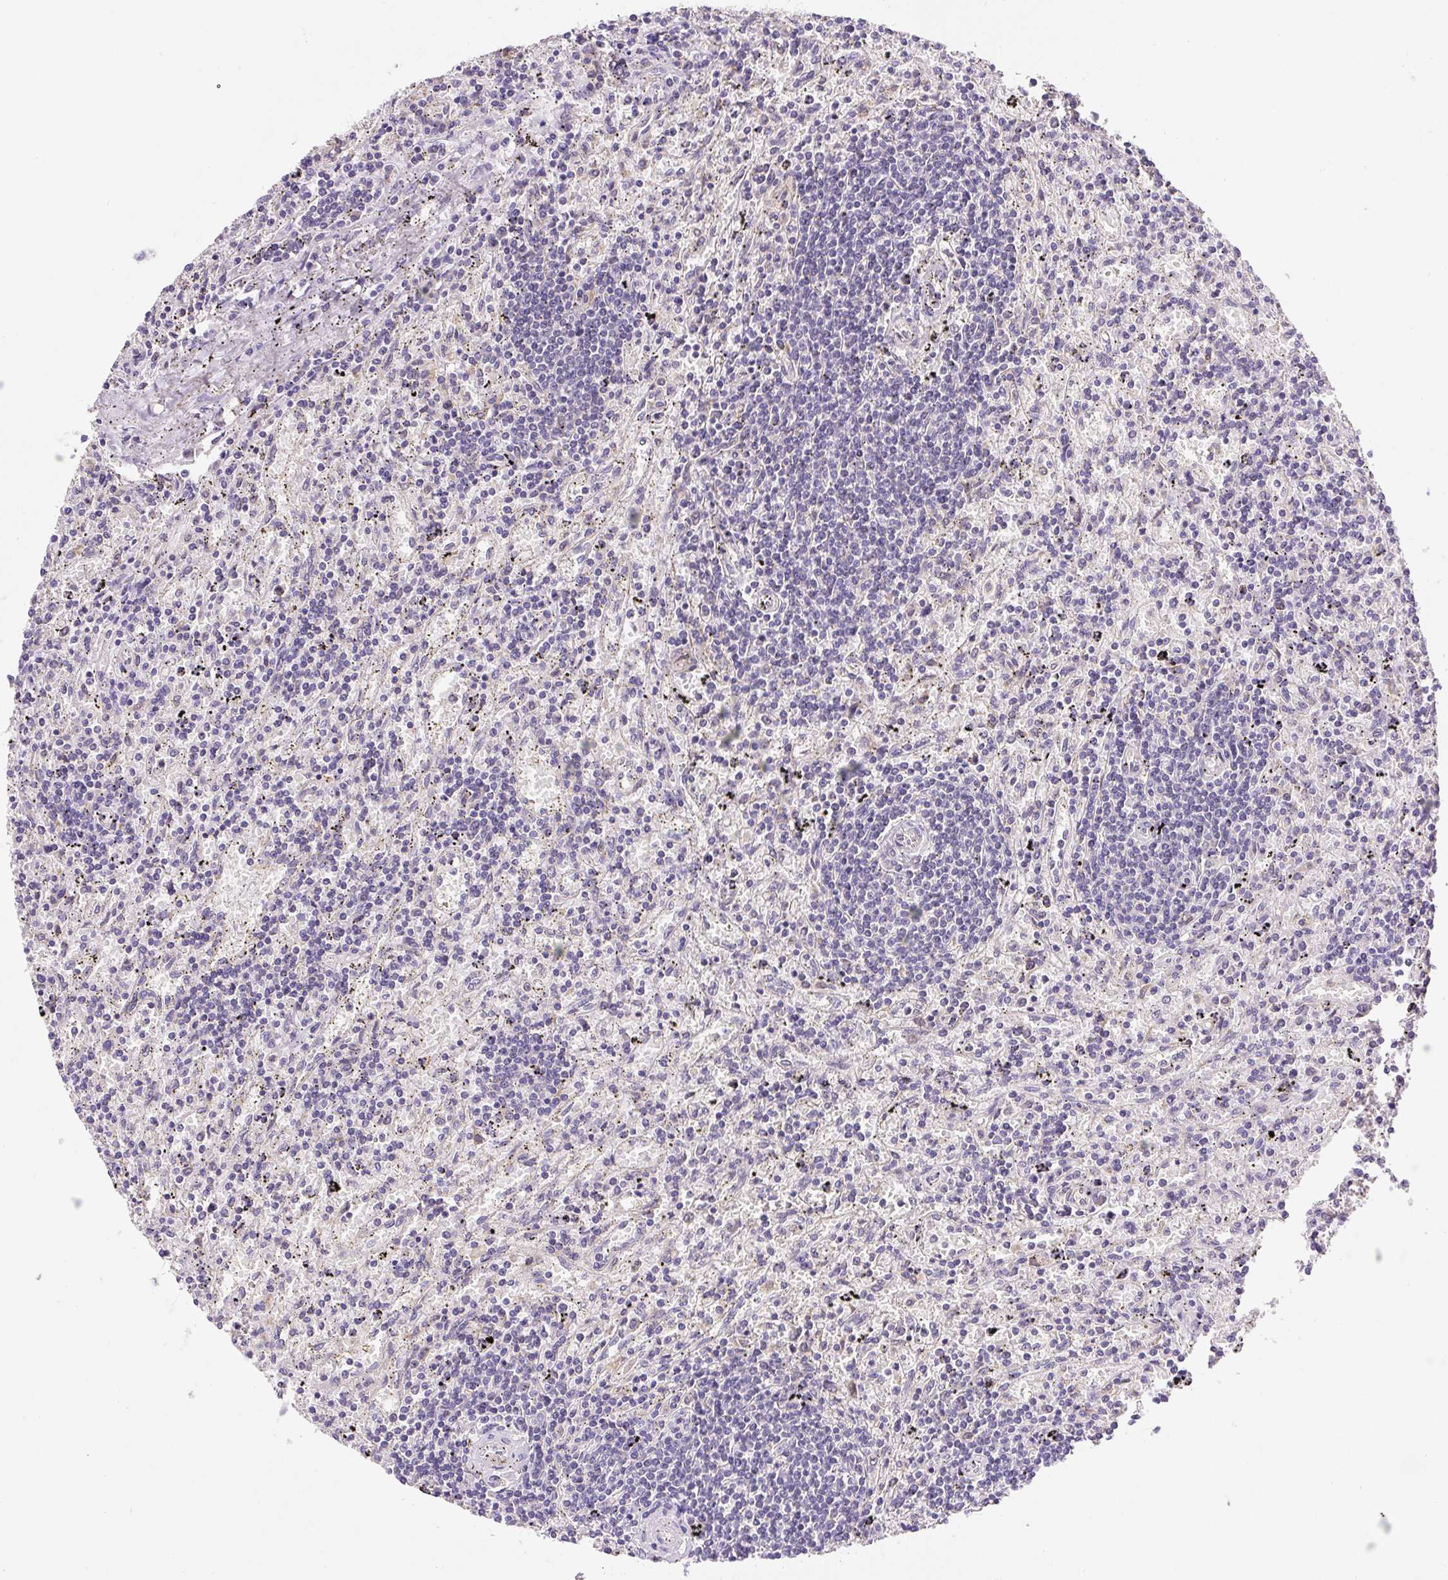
{"staining": {"intensity": "negative", "quantity": "none", "location": "none"}, "tissue": "lymphoma", "cell_type": "Tumor cells", "image_type": "cancer", "snomed": [{"axis": "morphology", "description": "Malignant lymphoma, non-Hodgkin's type, Low grade"}, {"axis": "topography", "description": "Spleen"}], "caption": "An IHC micrograph of low-grade malignant lymphoma, non-Hodgkin's type is shown. There is no staining in tumor cells of low-grade malignant lymphoma, non-Hodgkin's type. (DAB (3,3'-diaminobenzidine) immunohistochemistry, high magnification).", "gene": "PLA2G4A", "patient": {"sex": "male", "age": 76}}